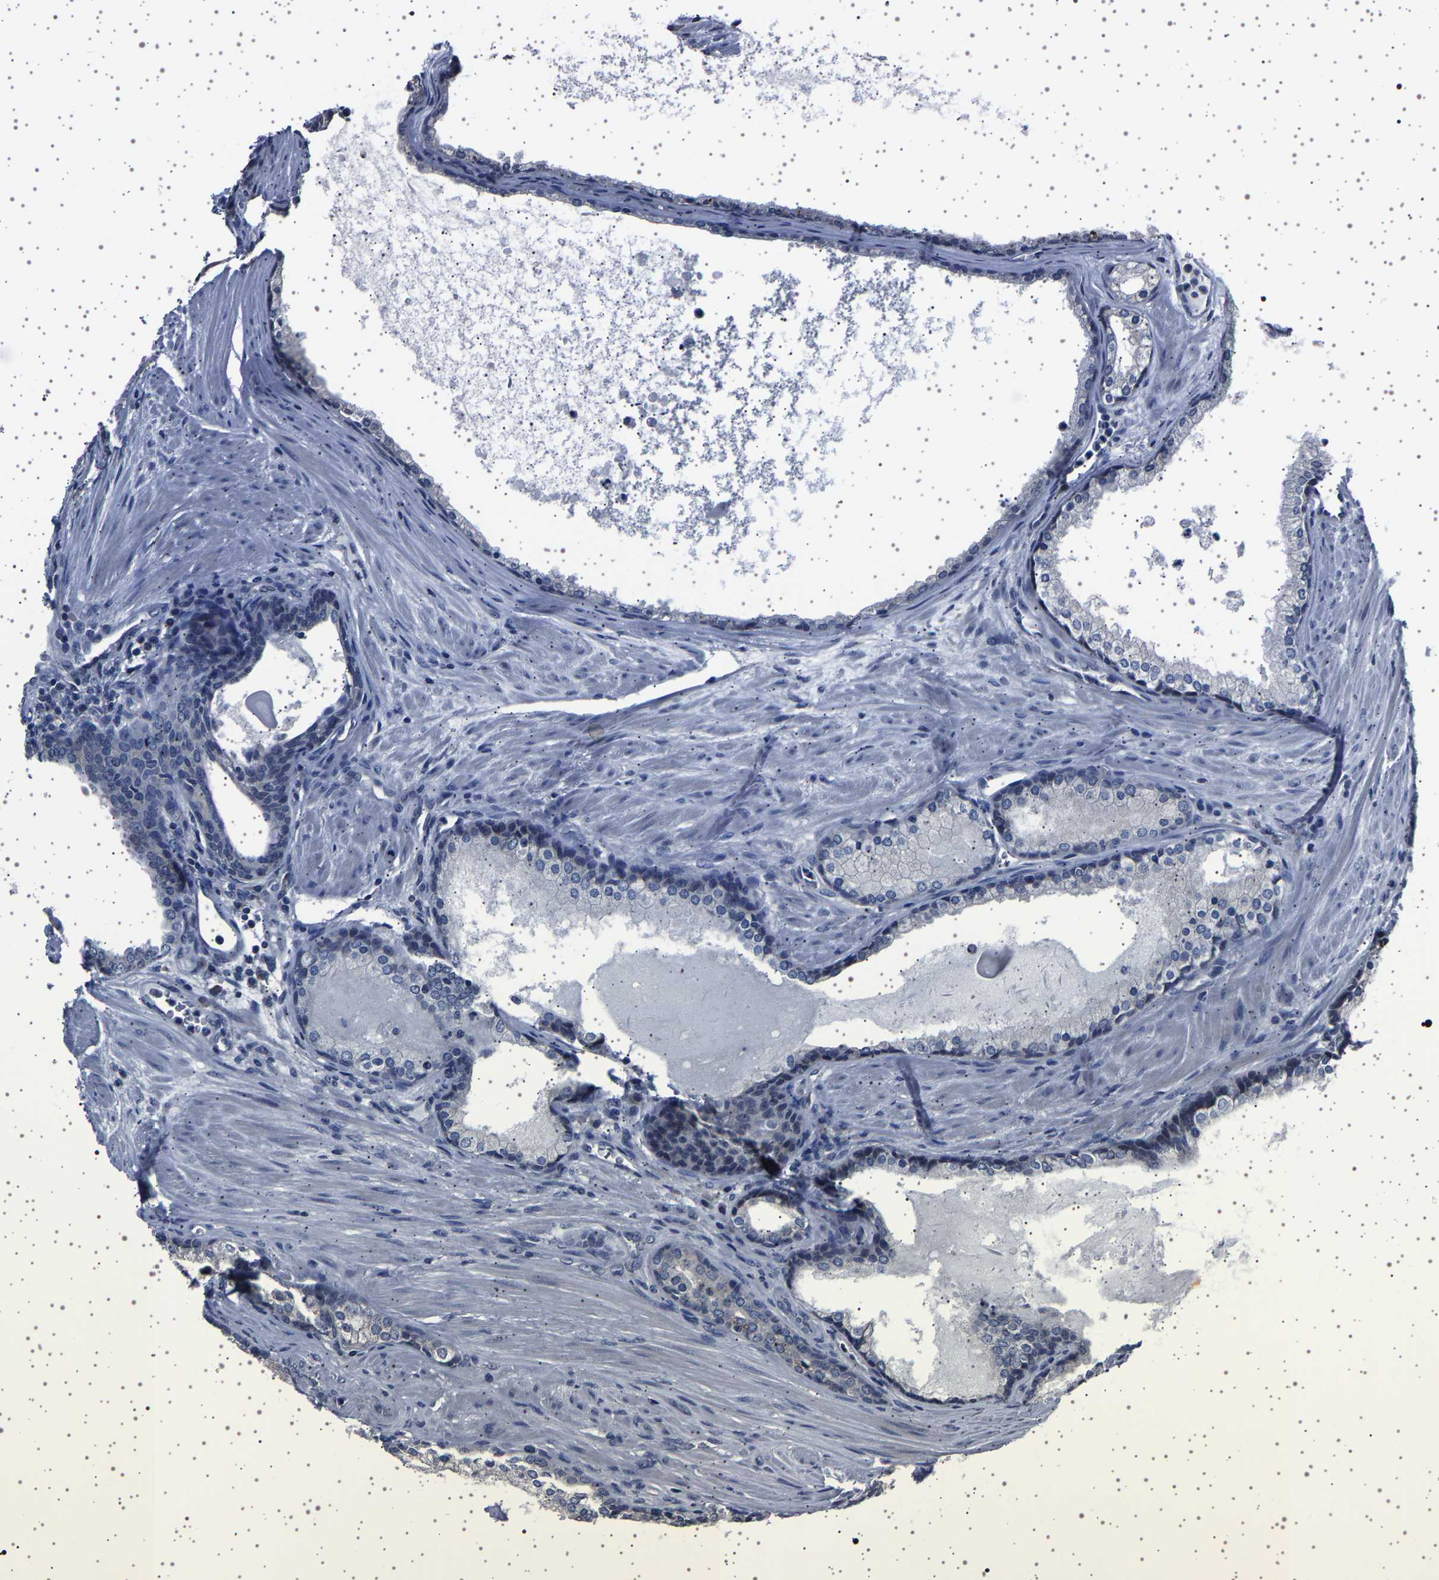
{"staining": {"intensity": "negative", "quantity": "none", "location": "none"}, "tissue": "prostate cancer", "cell_type": "Tumor cells", "image_type": "cancer", "snomed": [{"axis": "morphology", "description": "Adenocarcinoma, Medium grade"}, {"axis": "topography", "description": "Prostate"}], "caption": "A micrograph of prostate cancer (adenocarcinoma (medium-grade)) stained for a protein demonstrates no brown staining in tumor cells.", "gene": "IL10RB", "patient": {"sex": "male", "age": 72}}